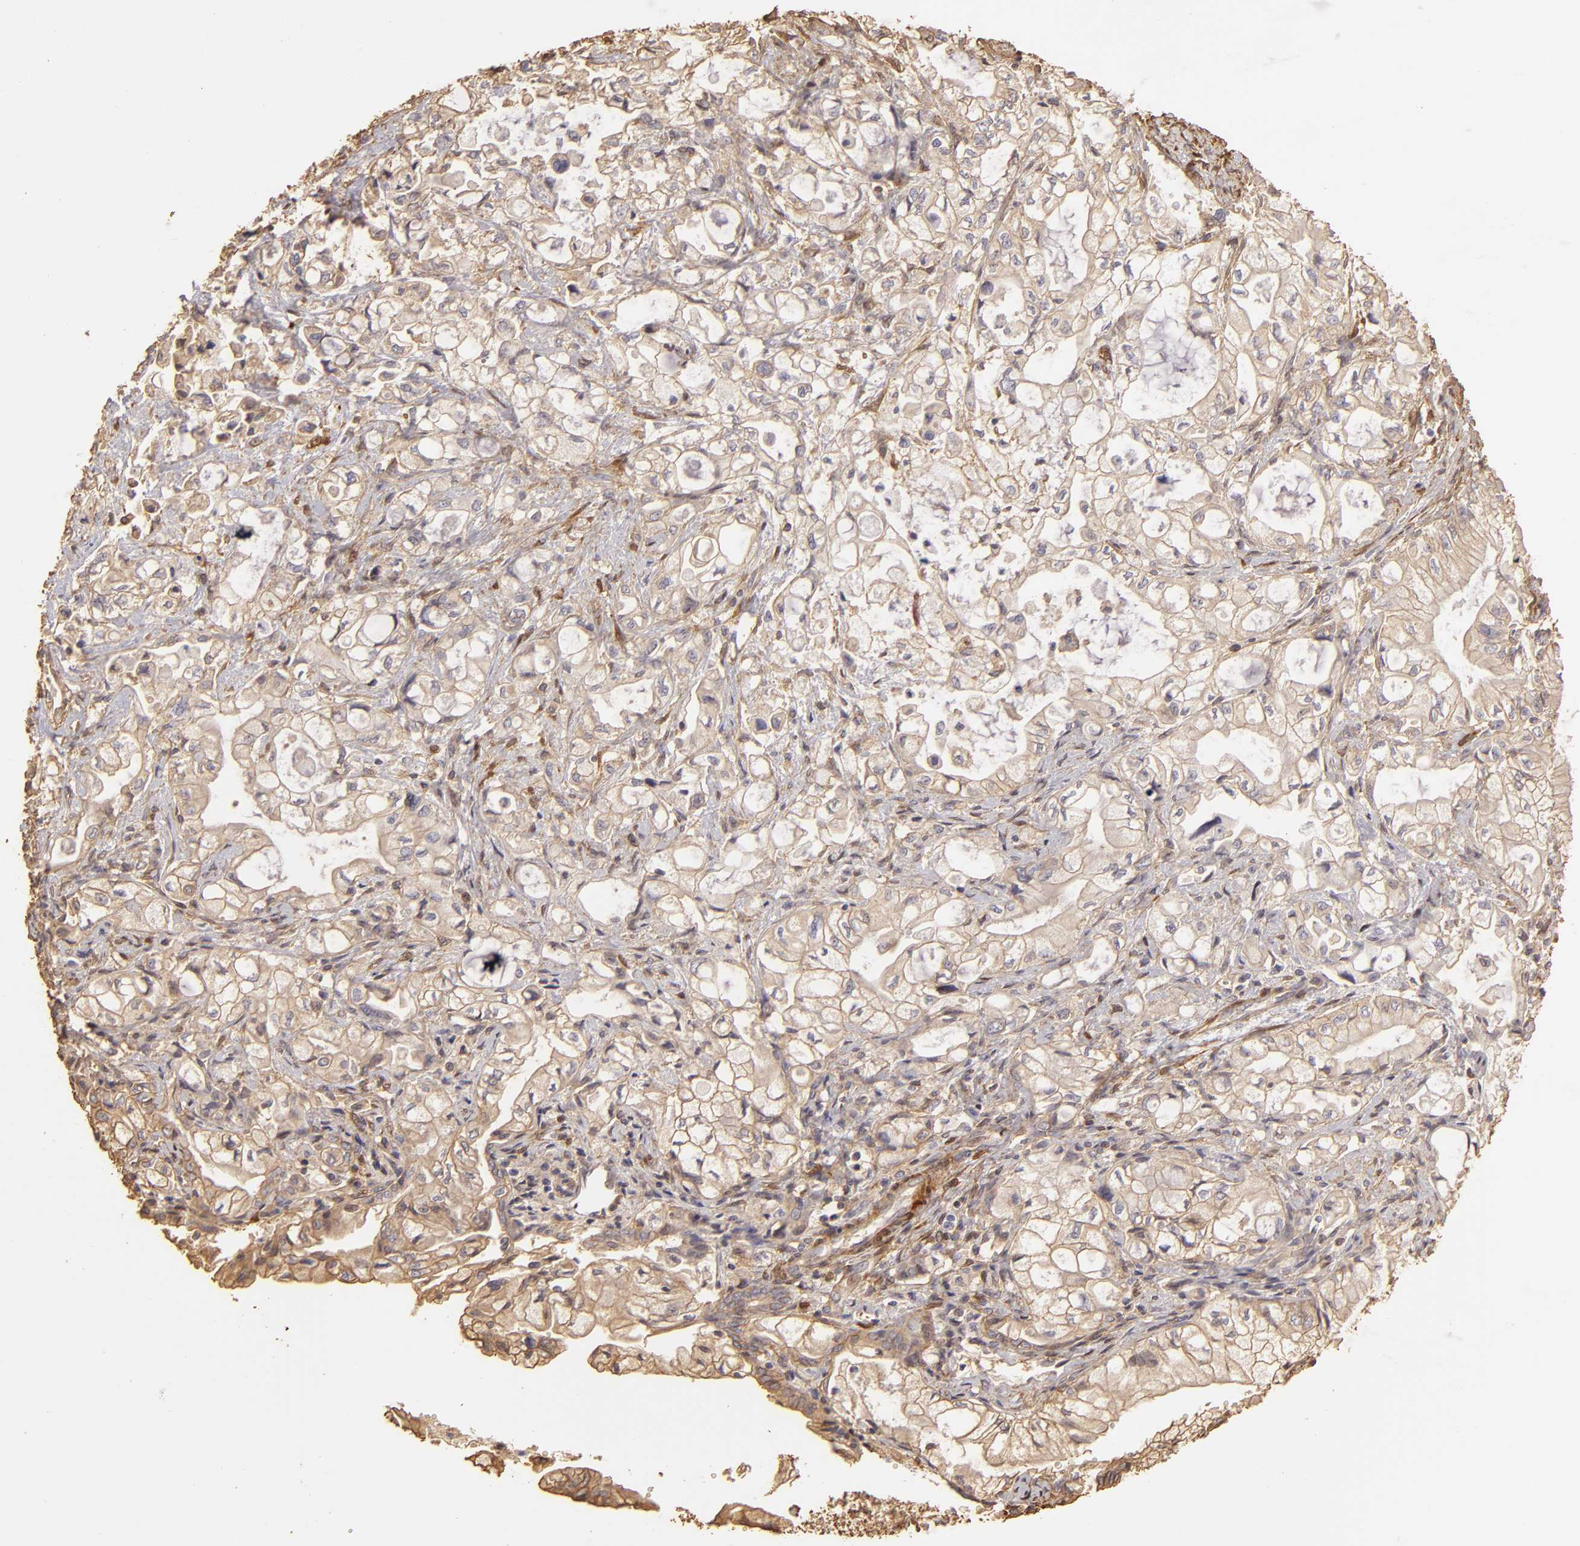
{"staining": {"intensity": "weak", "quantity": ">75%", "location": "cytoplasmic/membranous"}, "tissue": "pancreatic cancer", "cell_type": "Tumor cells", "image_type": "cancer", "snomed": [{"axis": "morphology", "description": "Adenocarcinoma, NOS"}, {"axis": "topography", "description": "Pancreas"}], "caption": "Immunohistochemistry (IHC) of human adenocarcinoma (pancreatic) demonstrates low levels of weak cytoplasmic/membranous expression in about >75% of tumor cells.", "gene": "HSPB6", "patient": {"sex": "male", "age": 79}}